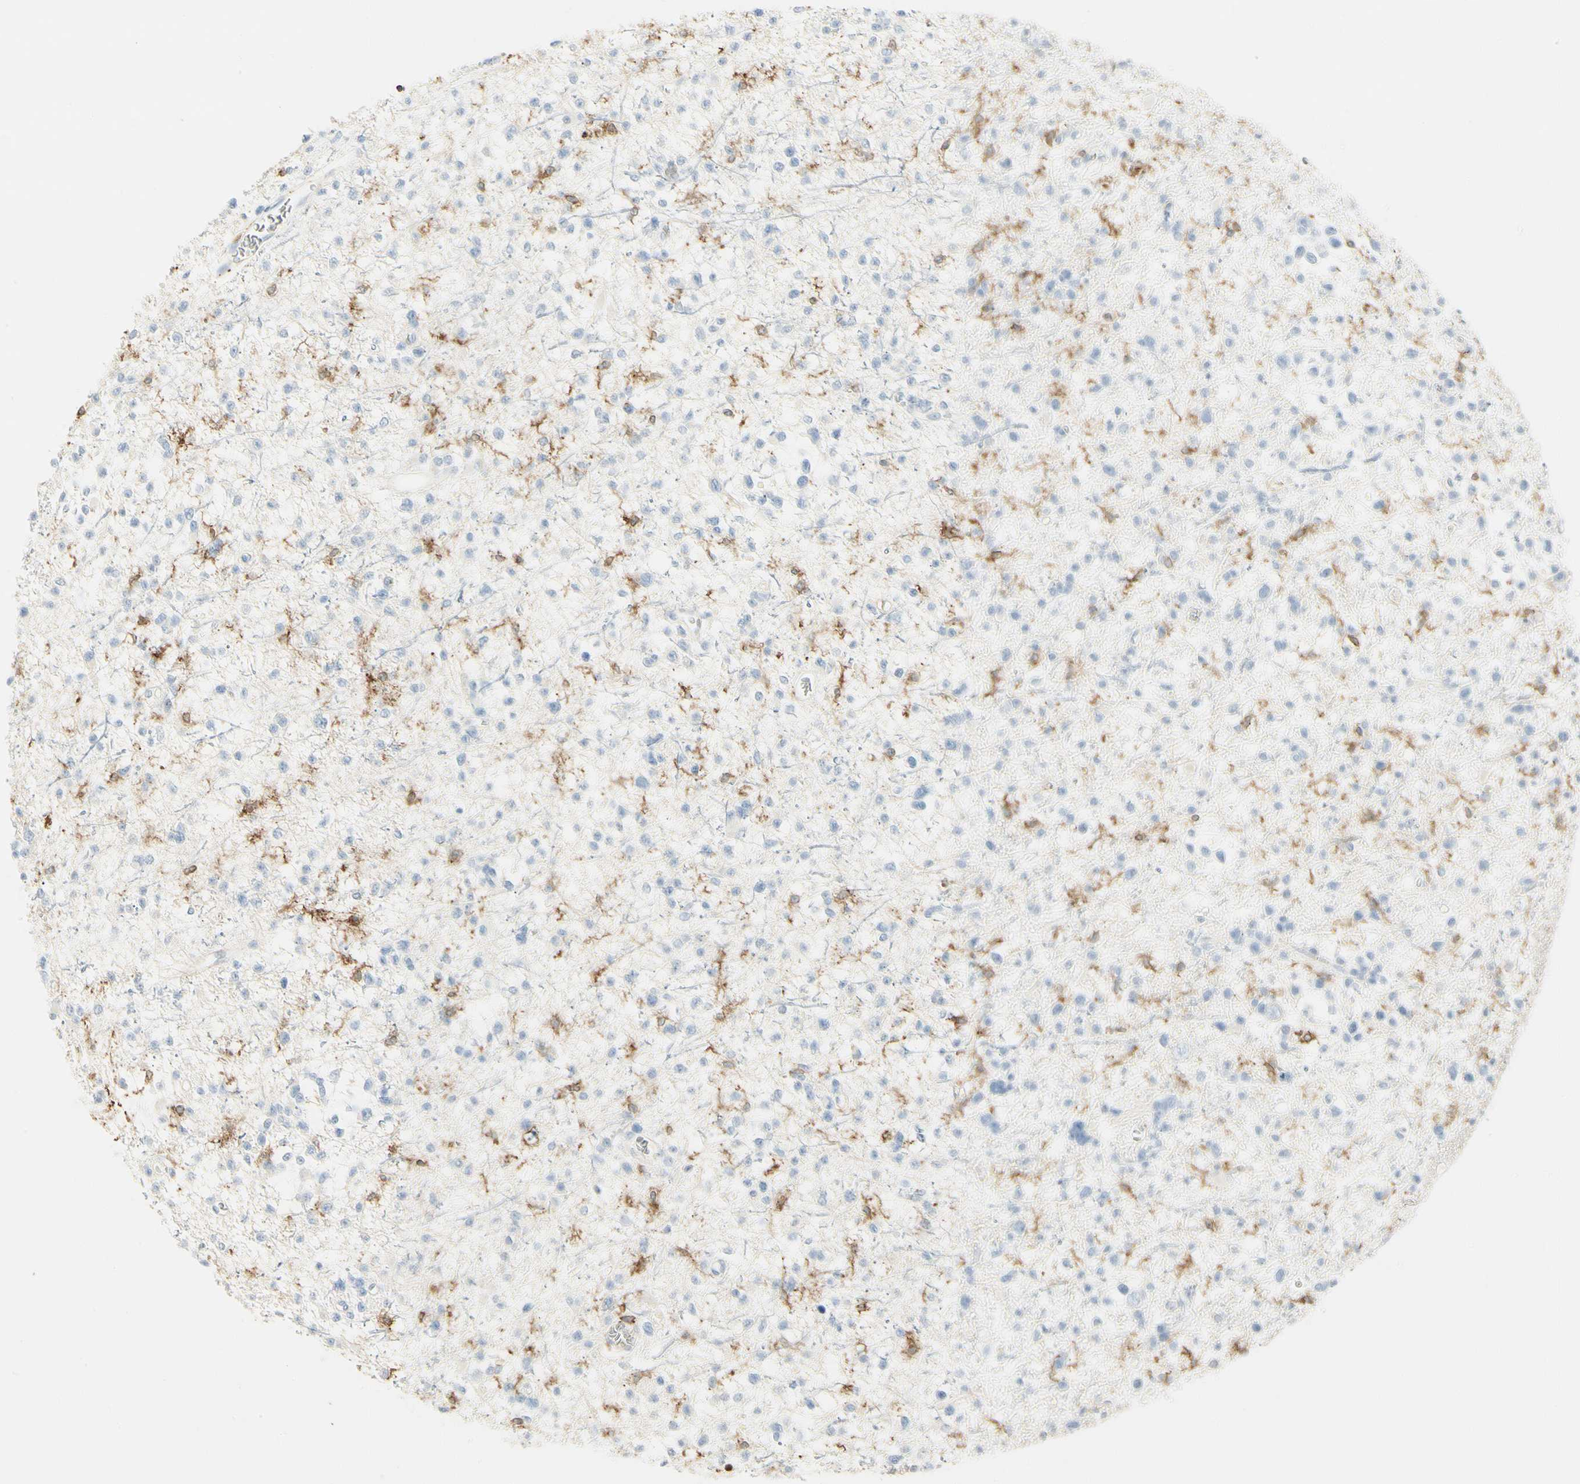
{"staining": {"intensity": "negative", "quantity": "none", "location": "none"}, "tissue": "glioma", "cell_type": "Tumor cells", "image_type": "cancer", "snomed": [{"axis": "morphology", "description": "Glioma, malignant, Low grade"}, {"axis": "topography", "description": "Brain"}], "caption": "Immunohistochemistry of malignant low-grade glioma shows no expression in tumor cells.", "gene": "ITGB2", "patient": {"sex": "female", "age": 22}}